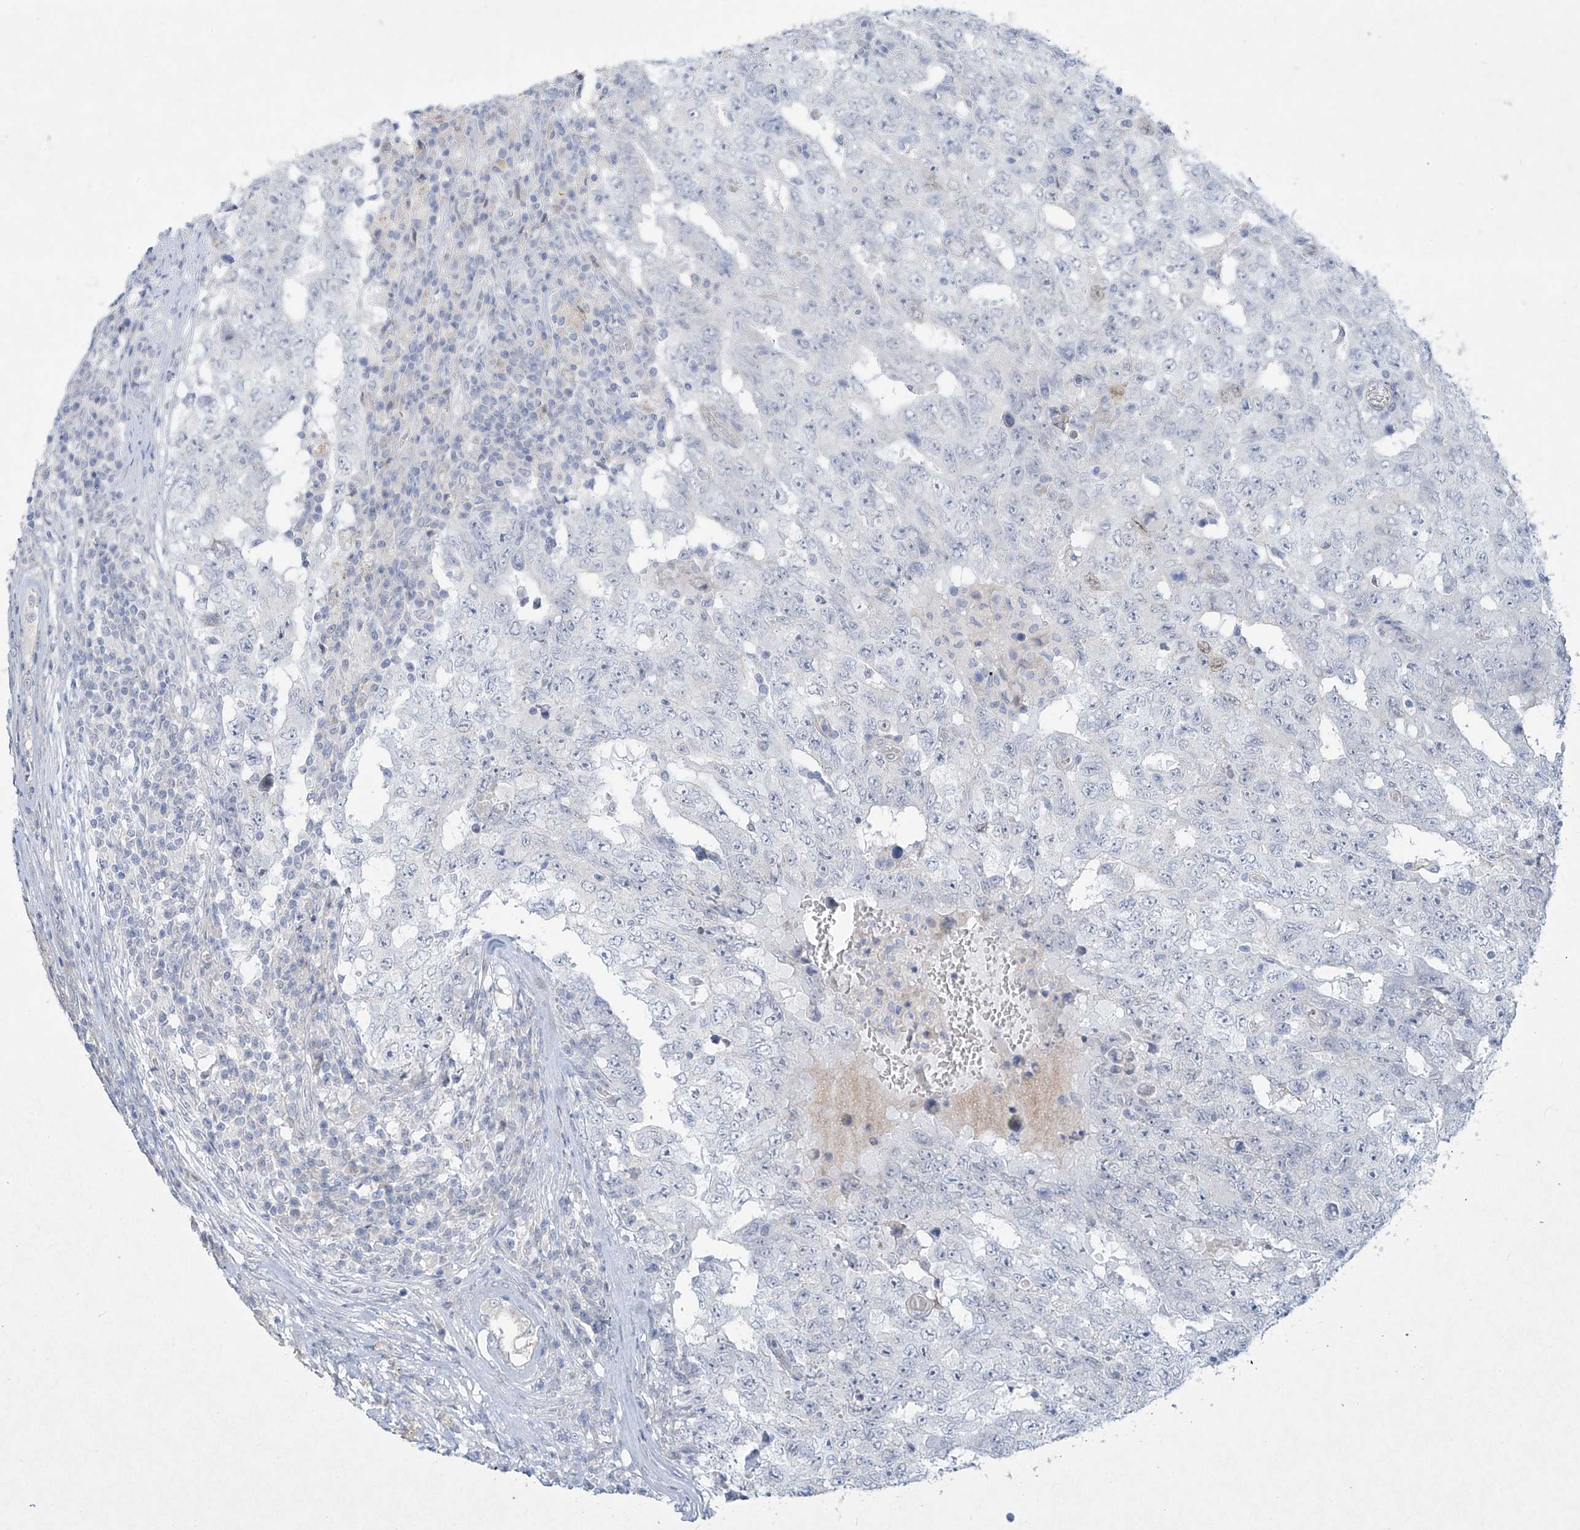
{"staining": {"intensity": "negative", "quantity": "none", "location": "none"}, "tissue": "testis cancer", "cell_type": "Tumor cells", "image_type": "cancer", "snomed": [{"axis": "morphology", "description": "Carcinoma, Embryonal, NOS"}, {"axis": "topography", "description": "Testis"}], "caption": "A photomicrograph of testis cancer stained for a protein demonstrates no brown staining in tumor cells. (DAB immunohistochemistry (IHC) with hematoxylin counter stain).", "gene": "PAX6", "patient": {"sex": "male", "age": 26}}